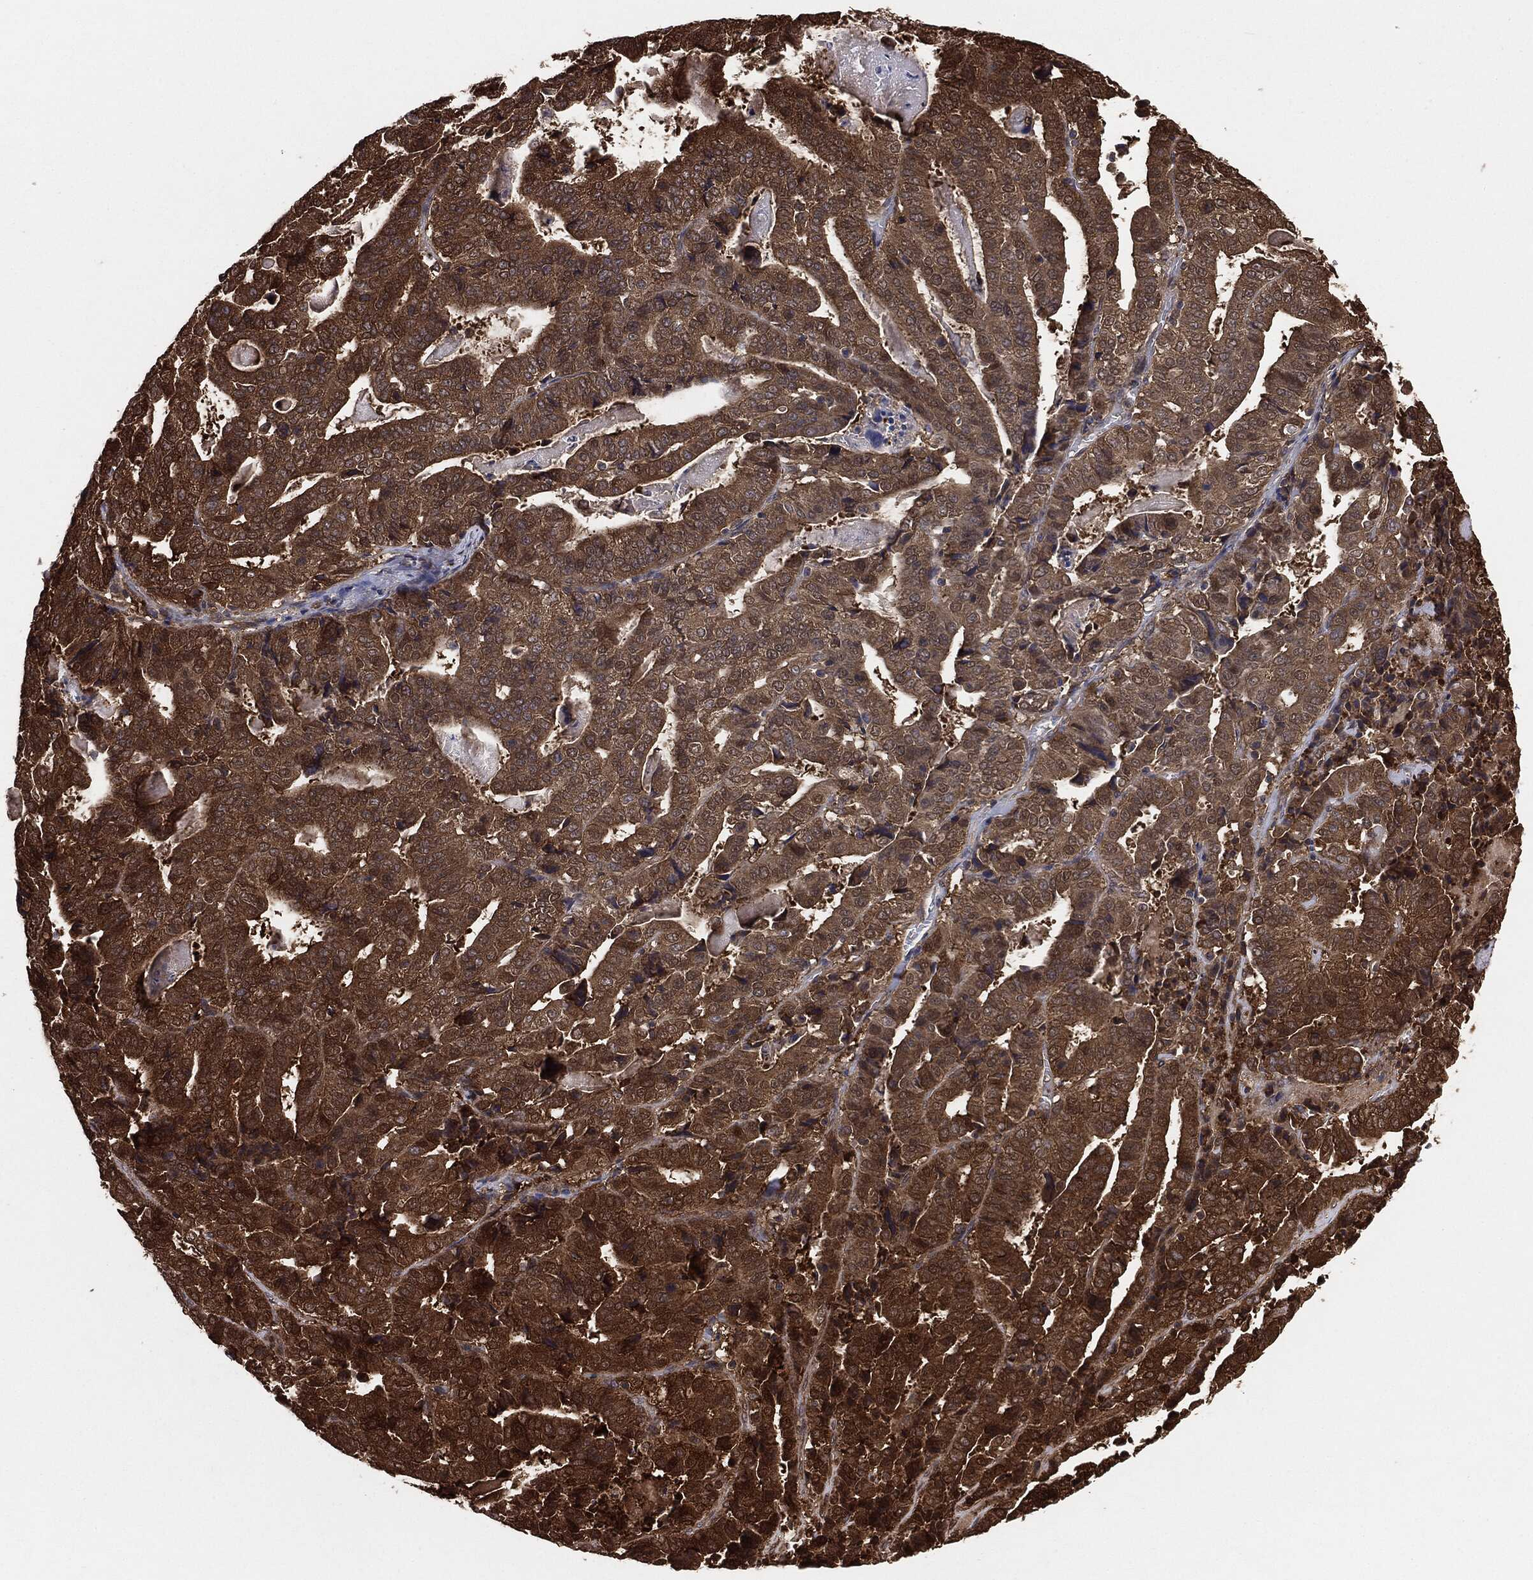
{"staining": {"intensity": "strong", "quantity": ">75%", "location": "cytoplasmic/membranous"}, "tissue": "stomach cancer", "cell_type": "Tumor cells", "image_type": "cancer", "snomed": [{"axis": "morphology", "description": "Adenocarcinoma, NOS"}, {"axis": "topography", "description": "Stomach"}], "caption": "IHC (DAB) staining of stomach adenocarcinoma shows strong cytoplasmic/membranous protein staining in approximately >75% of tumor cells.", "gene": "NME1", "patient": {"sex": "male", "age": 48}}